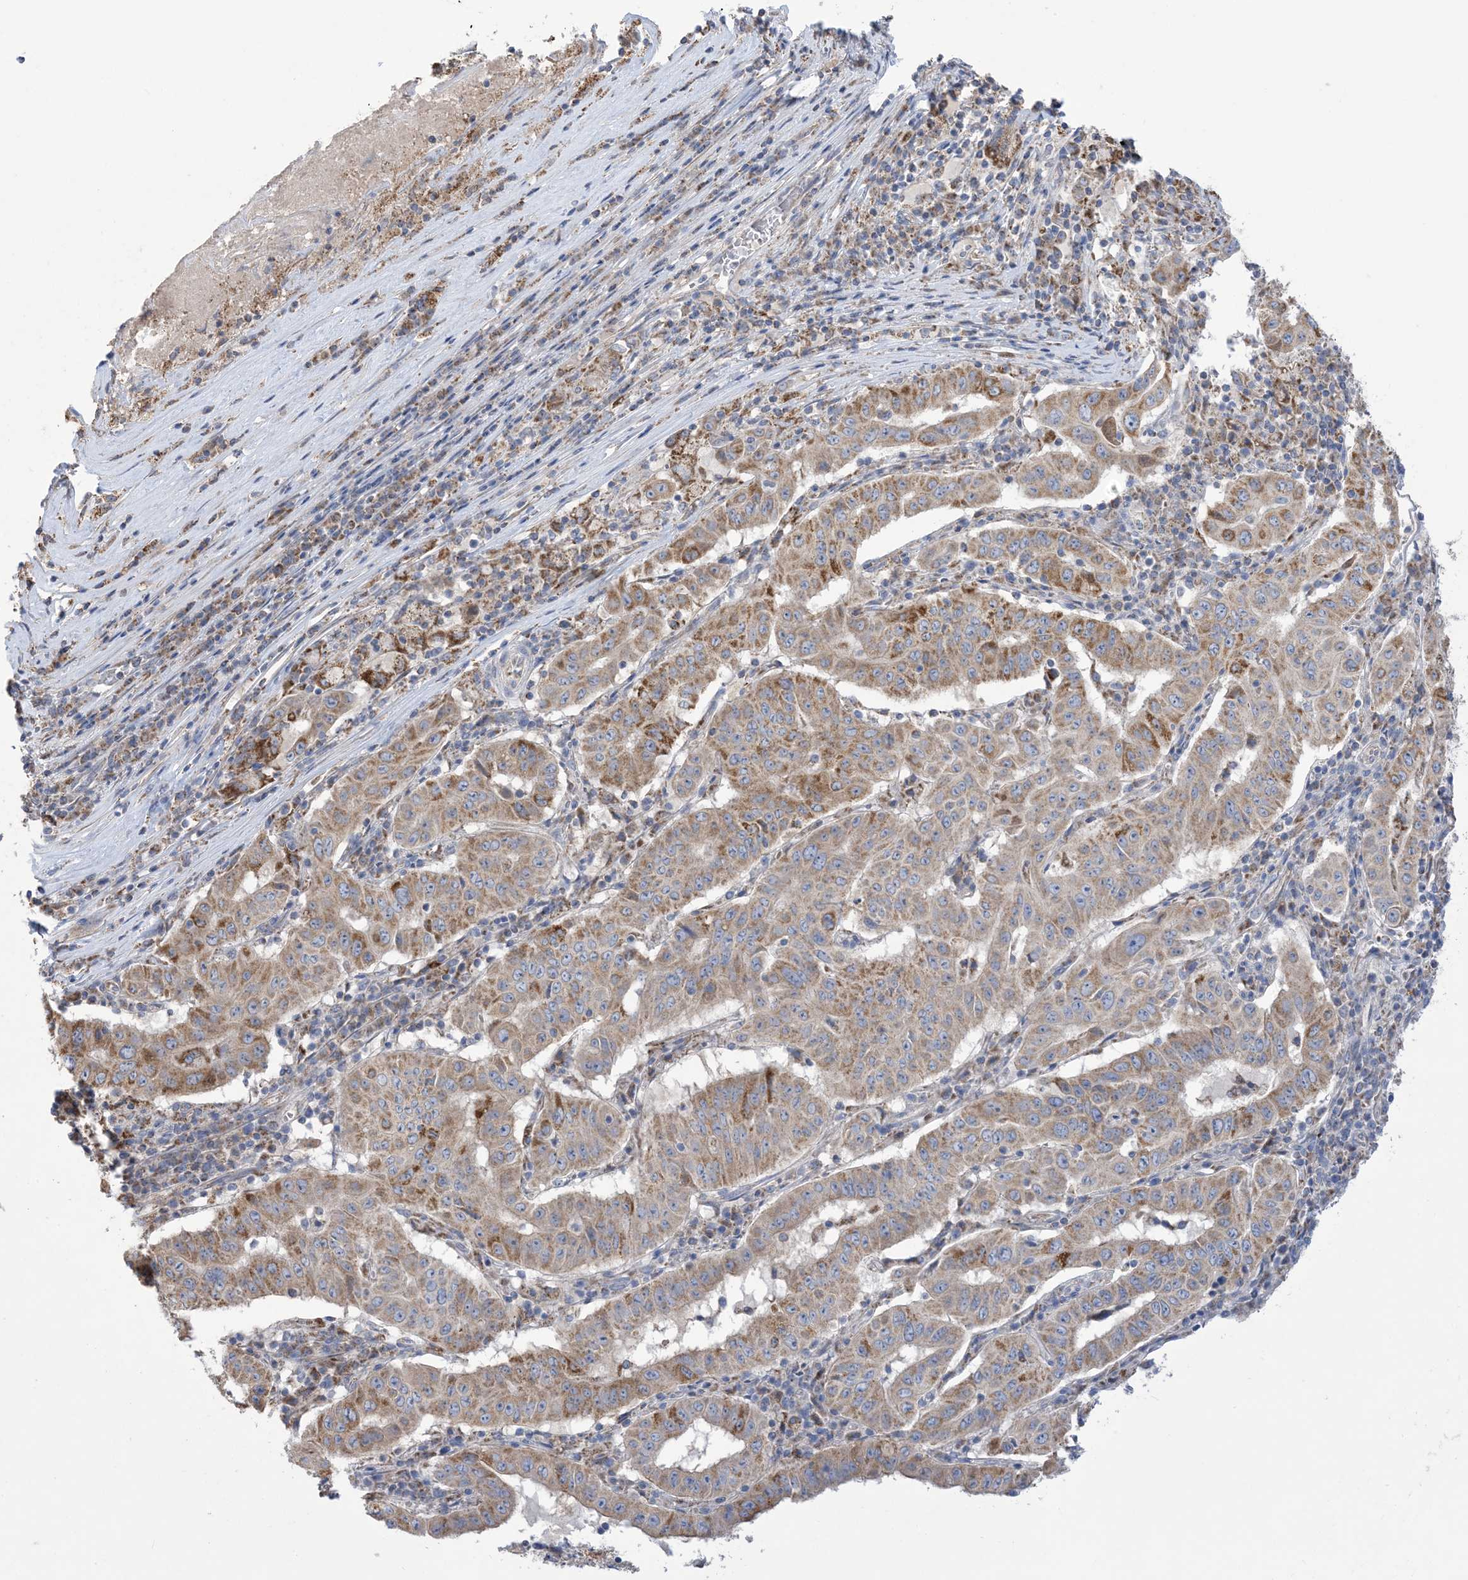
{"staining": {"intensity": "moderate", "quantity": ">75%", "location": "cytoplasmic/membranous"}, "tissue": "pancreatic cancer", "cell_type": "Tumor cells", "image_type": "cancer", "snomed": [{"axis": "morphology", "description": "Adenocarcinoma, NOS"}, {"axis": "topography", "description": "Pancreas"}], "caption": "Protein staining of pancreatic cancer tissue reveals moderate cytoplasmic/membranous expression in about >75% of tumor cells.", "gene": "CLEC16A", "patient": {"sex": "male", "age": 63}}